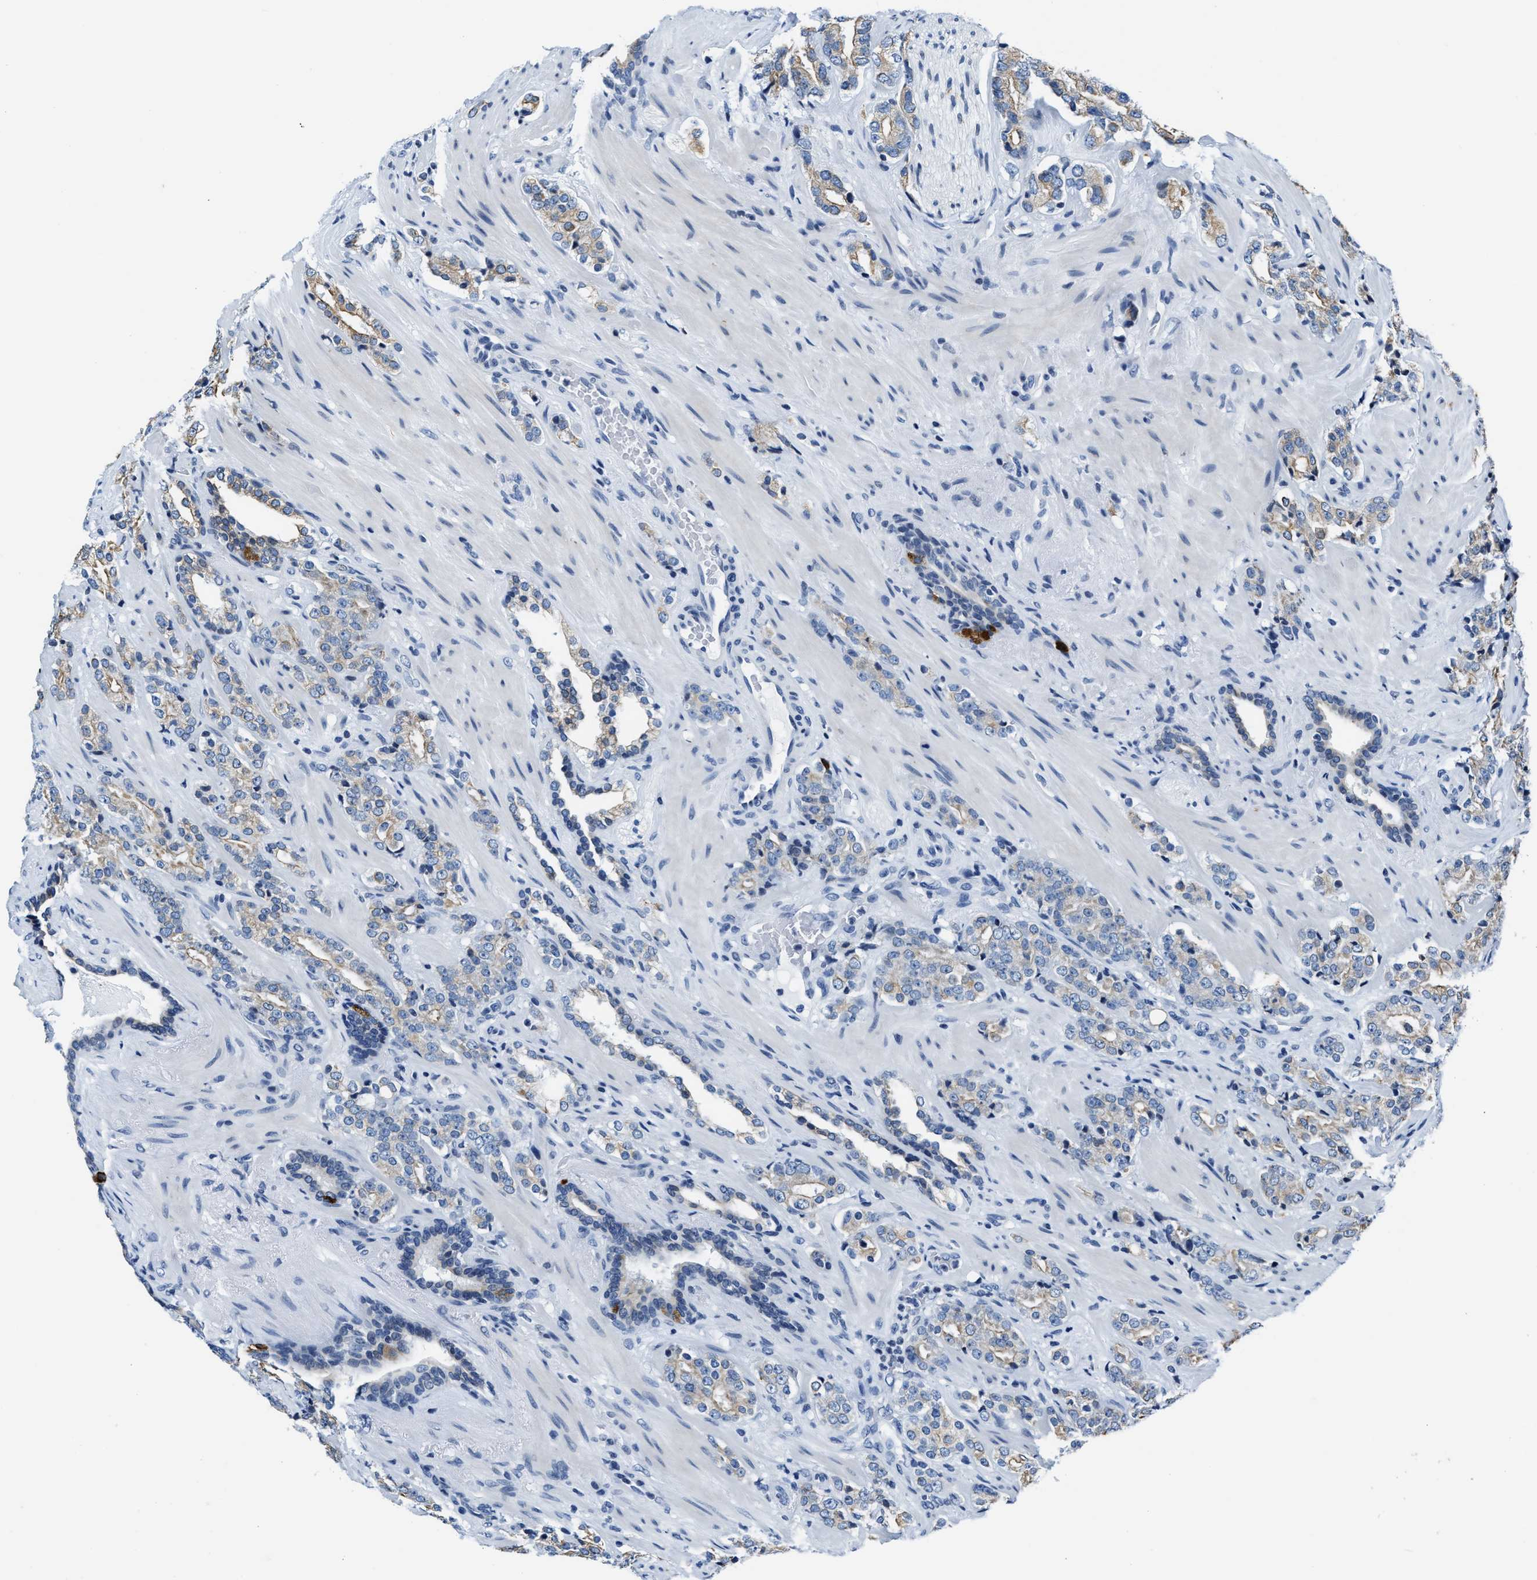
{"staining": {"intensity": "weak", "quantity": "<25%", "location": "cytoplasmic/membranous"}, "tissue": "prostate cancer", "cell_type": "Tumor cells", "image_type": "cancer", "snomed": [{"axis": "morphology", "description": "Adenocarcinoma, High grade"}, {"axis": "topography", "description": "Prostate"}], "caption": "An immunohistochemistry image of adenocarcinoma (high-grade) (prostate) is shown. There is no staining in tumor cells of adenocarcinoma (high-grade) (prostate).", "gene": "ASZ1", "patient": {"sex": "male", "age": 71}}